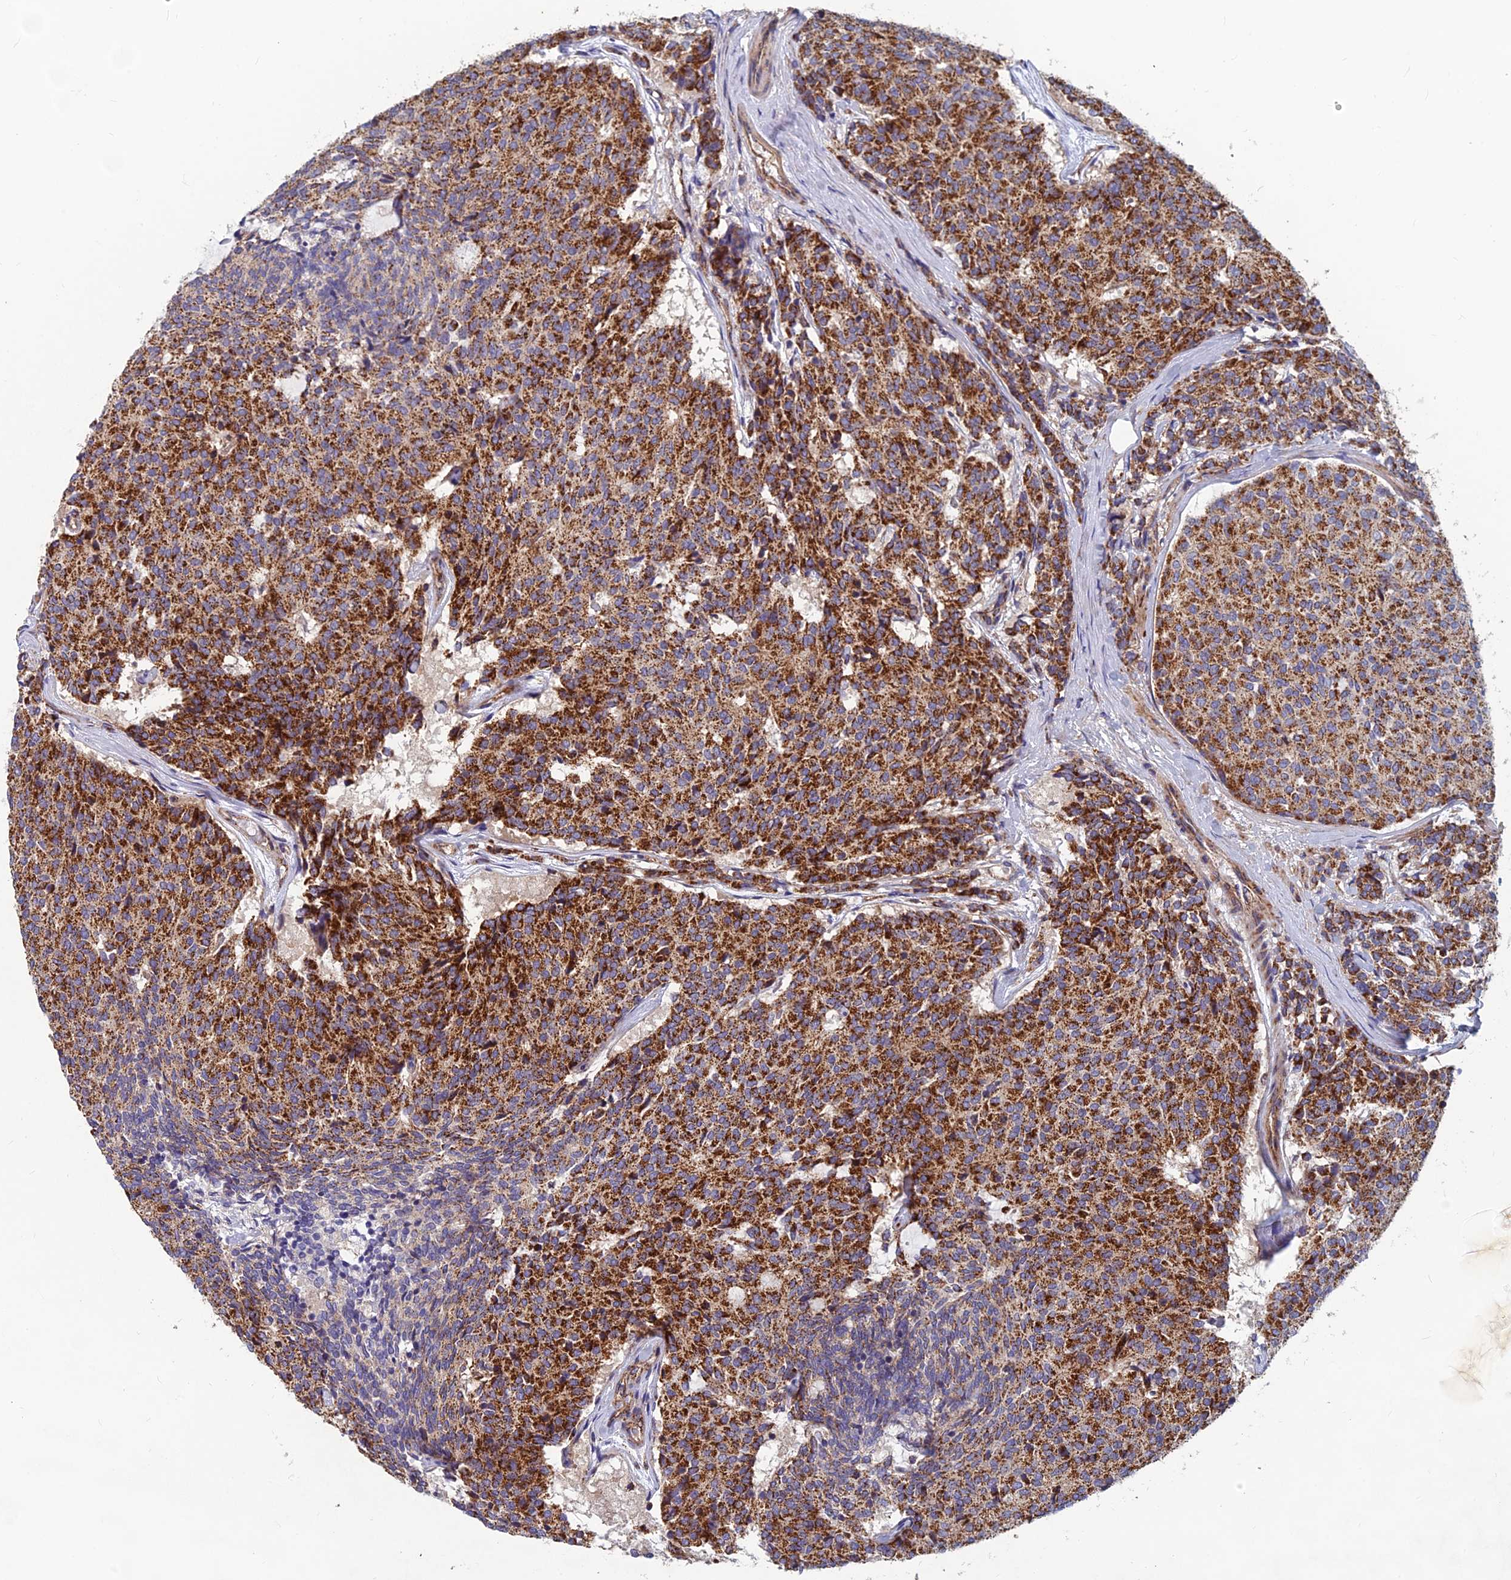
{"staining": {"intensity": "strong", "quantity": ">75%", "location": "cytoplasmic/membranous"}, "tissue": "carcinoid", "cell_type": "Tumor cells", "image_type": "cancer", "snomed": [{"axis": "morphology", "description": "Carcinoid, malignant, NOS"}, {"axis": "topography", "description": "Pancreas"}], "caption": "High-power microscopy captured an IHC photomicrograph of carcinoid (malignant), revealing strong cytoplasmic/membranous staining in about >75% of tumor cells.", "gene": "MRPS9", "patient": {"sex": "female", "age": 54}}